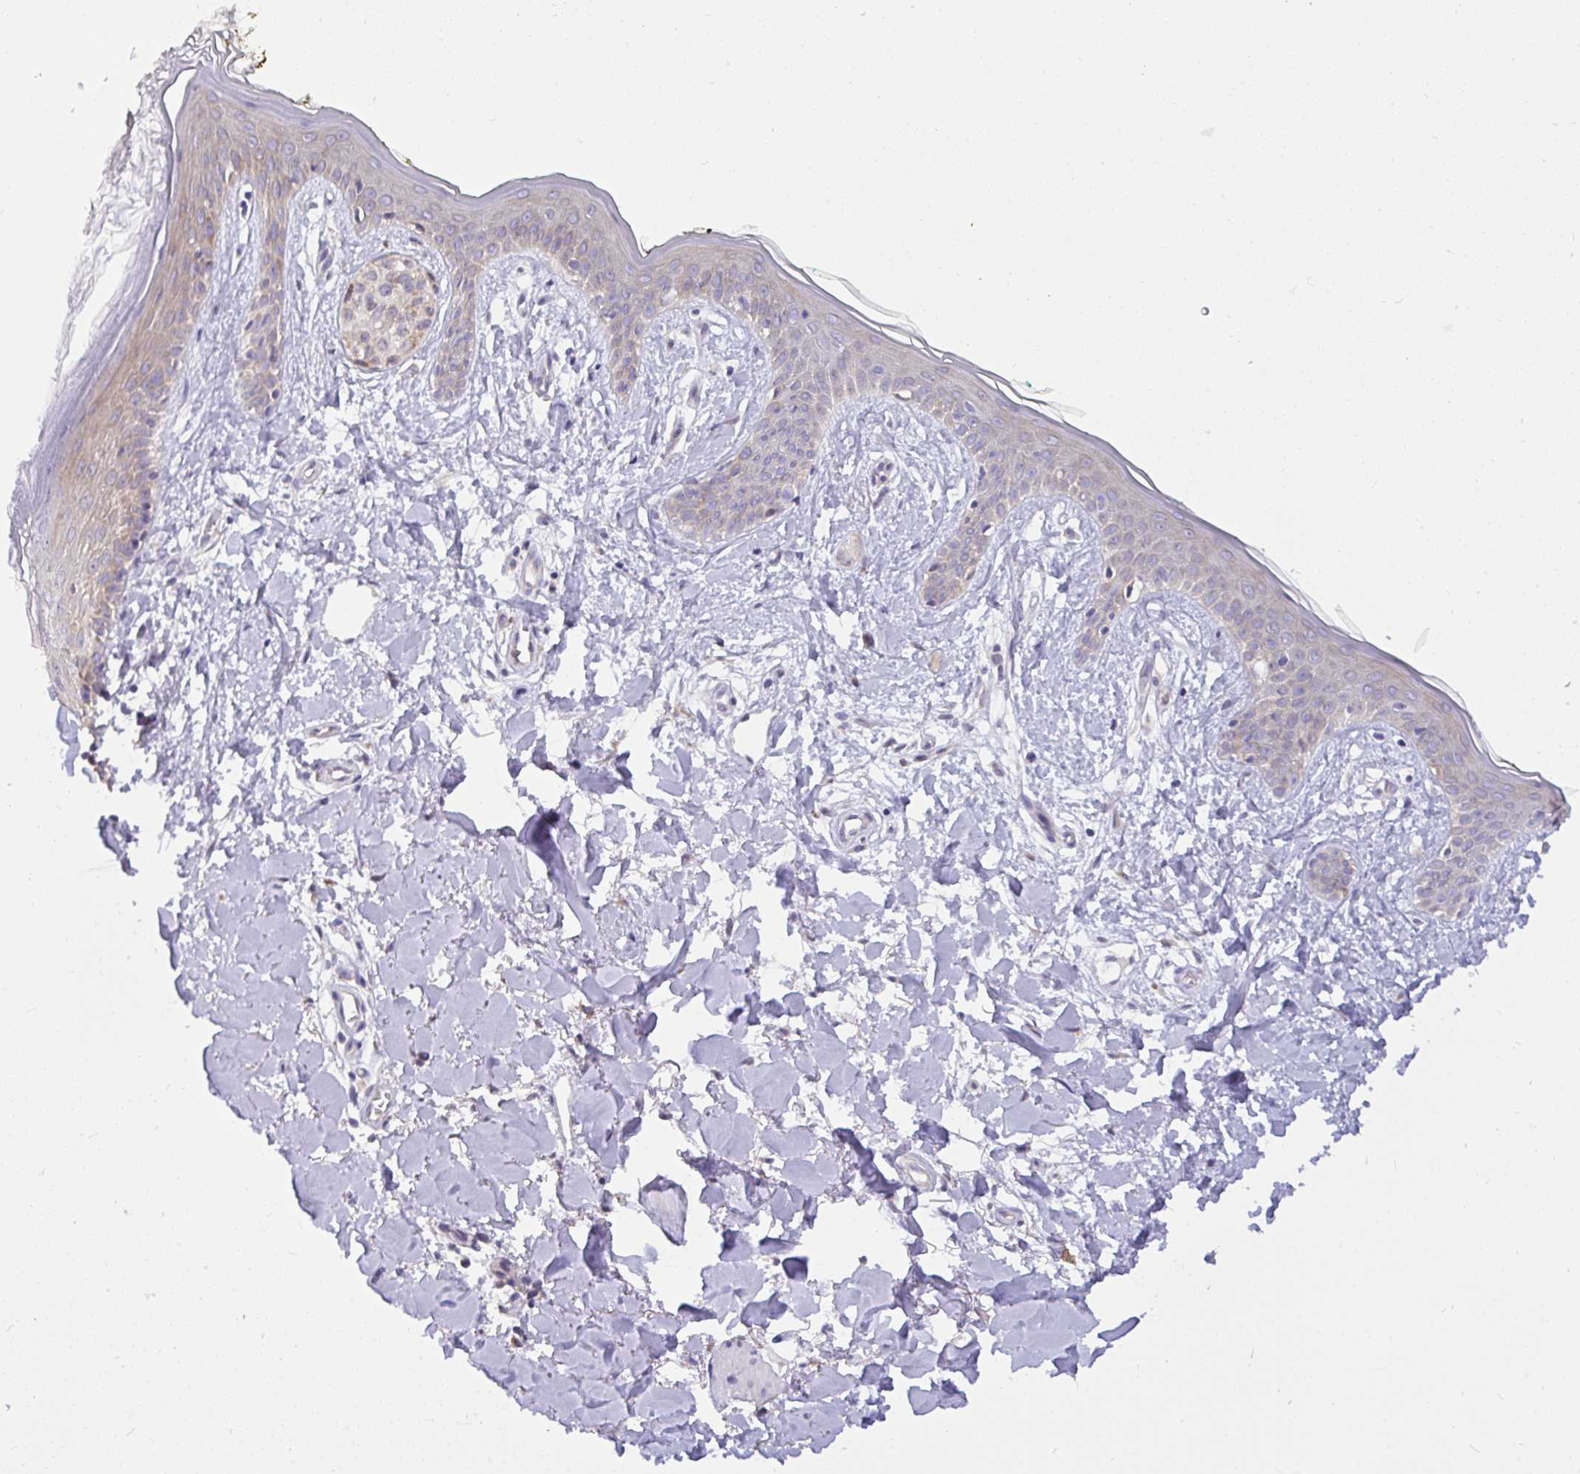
{"staining": {"intensity": "negative", "quantity": "none", "location": "none"}, "tissue": "skin", "cell_type": "Fibroblasts", "image_type": "normal", "snomed": [{"axis": "morphology", "description": "Normal tissue, NOS"}, {"axis": "topography", "description": "Skin"}], "caption": "A photomicrograph of skin stained for a protein shows no brown staining in fibroblasts.", "gene": "VGLL3", "patient": {"sex": "female", "age": 34}}